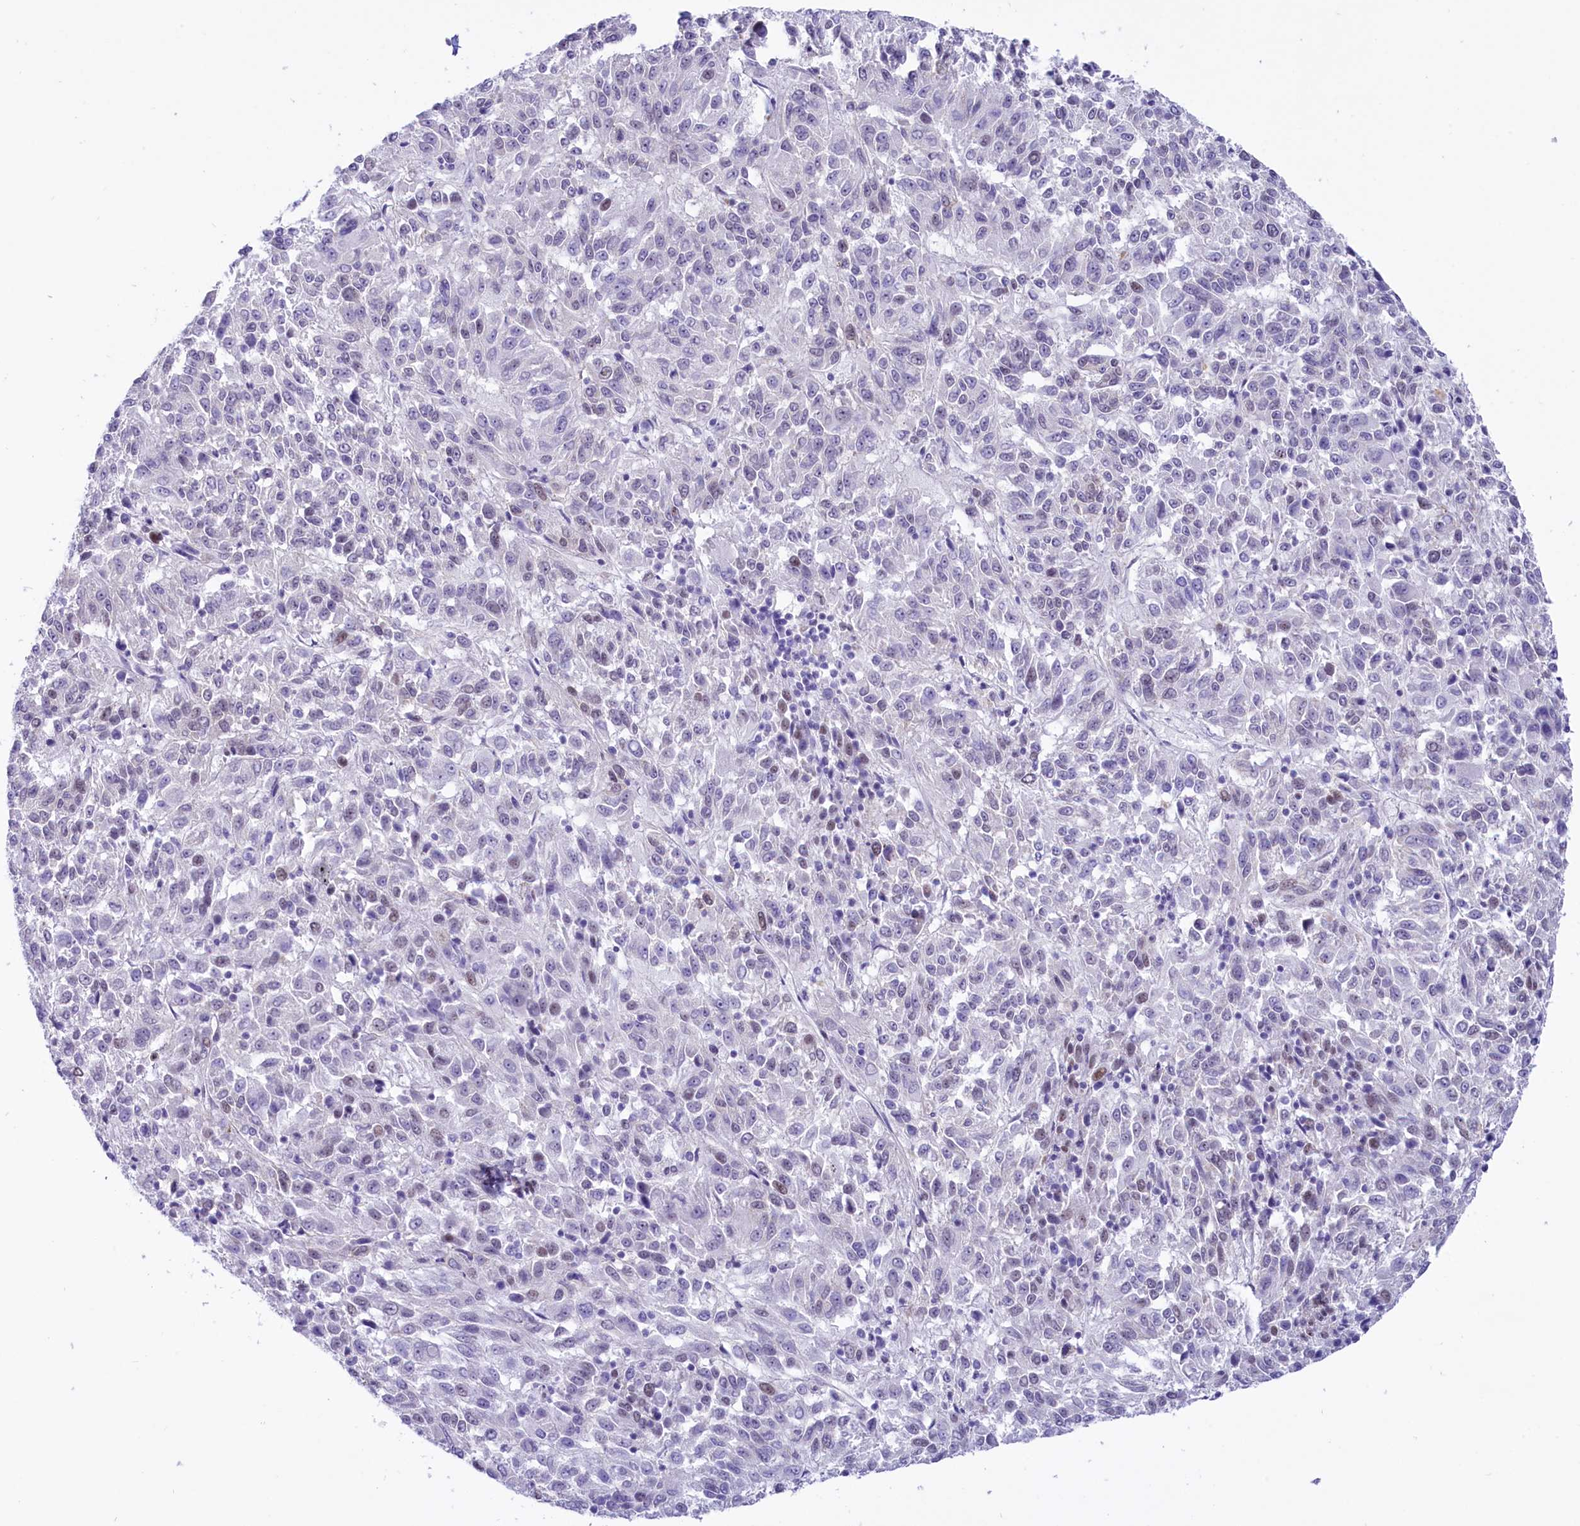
{"staining": {"intensity": "negative", "quantity": "none", "location": "none"}, "tissue": "melanoma", "cell_type": "Tumor cells", "image_type": "cancer", "snomed": [{"axis": "morphology", "description": "Malignant melanoma, Metastatic site"}, {"axis": "topography", "description": "Lung"}], "caption": "Melanoma stained for a protein using IHC reveals no positivity tumor cells.", "gene": "RPS6KB1", "patient": {"sex": "male", "age": 64}}